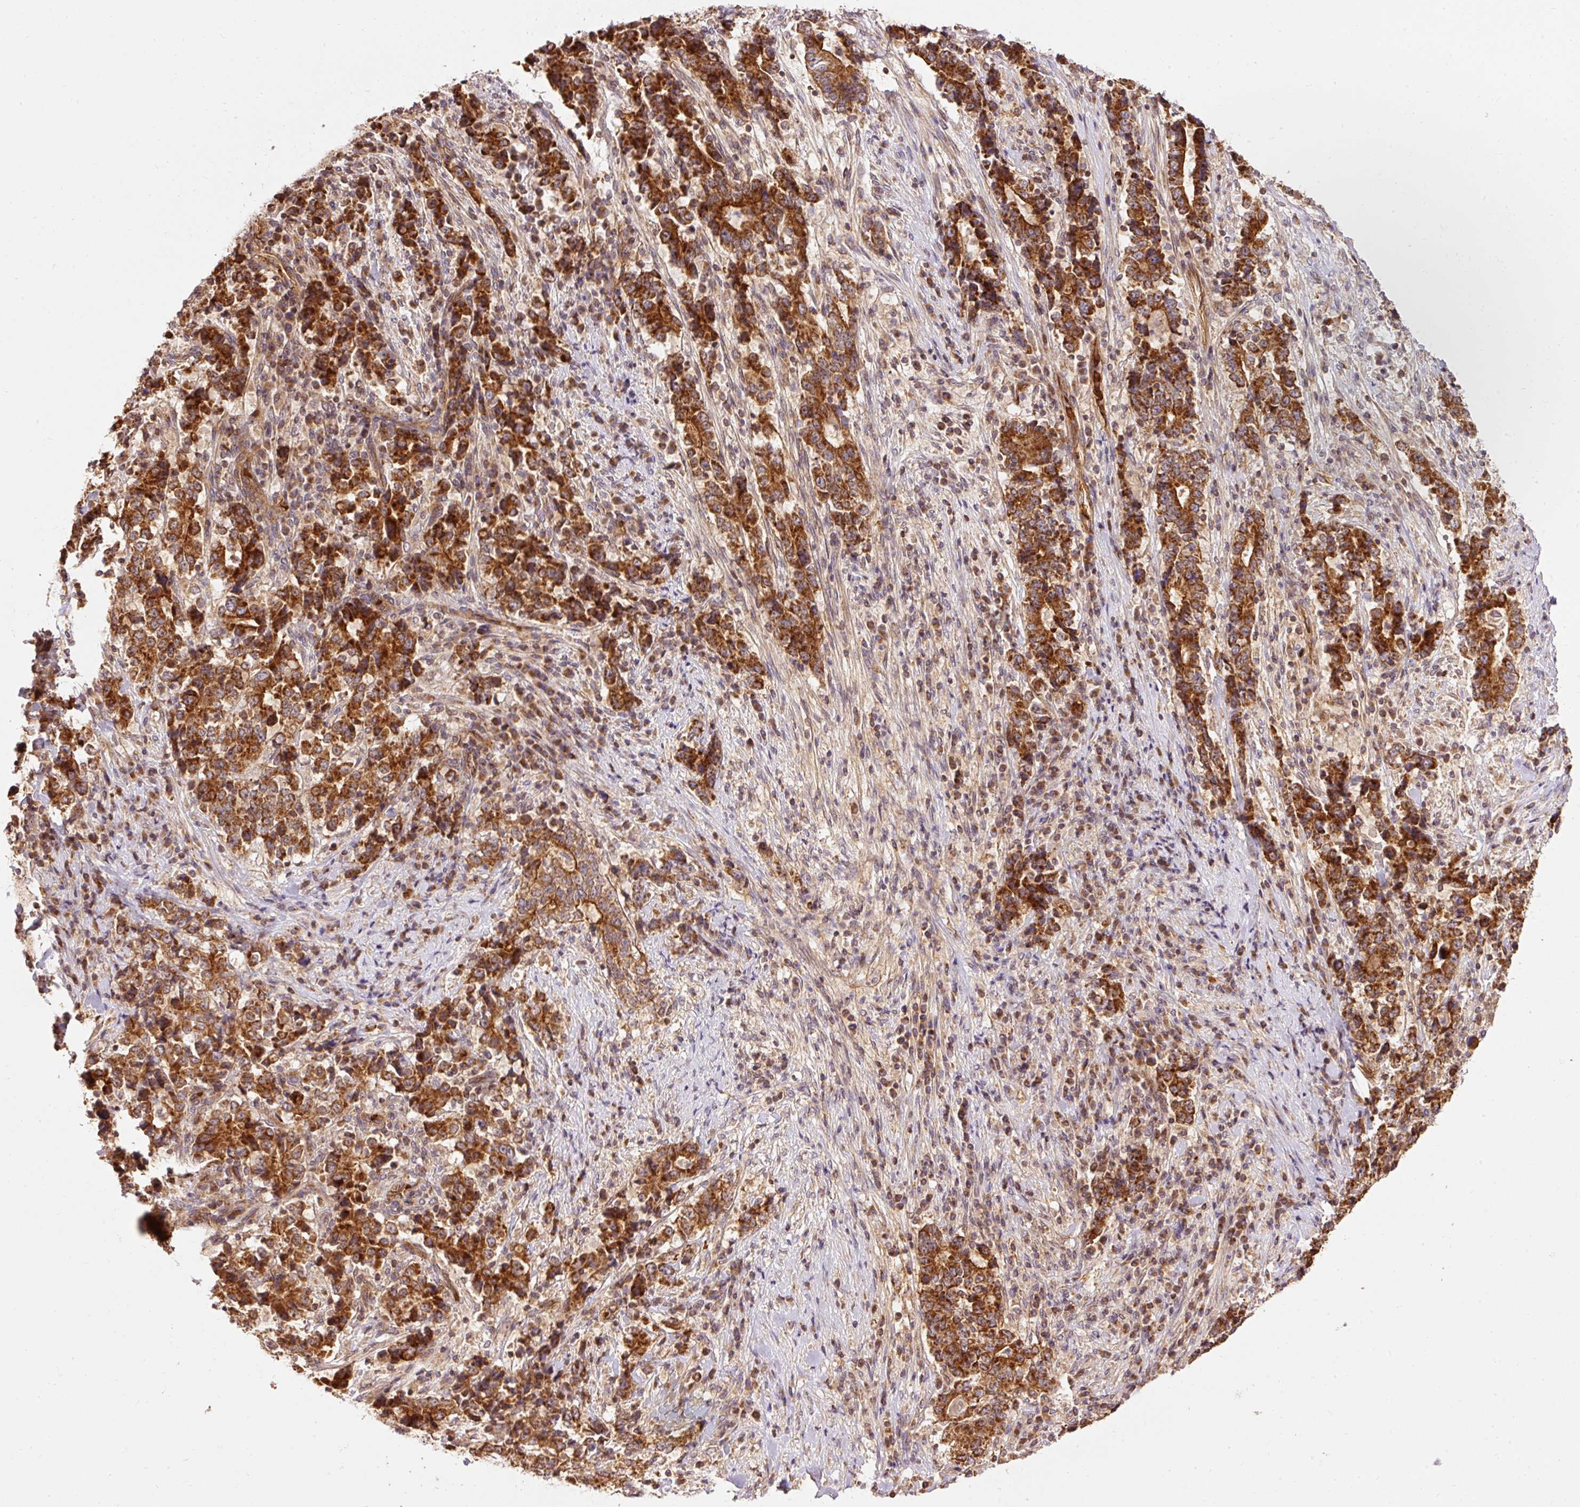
{"staining": {"intensity": "strong", "quantity": ">75%", "location": "cytoplasmic/membranous"}, "tissue": "stomach cancer", "cell_type": "Tumor cells", "image_type": "cancer", "snomed": [{"axis": "morphology", "description": "Normal tissue, NOS"}, {"axis": "morphology", "description": "Adenocarcinoma, NOS"}, {"axis": "topography", "description": "Stomach, upper"}, {"axis": "topography", "description": "Stomach"}], "caption": "Protein staining of stomach cancer (adenocarcinoma) tissue shows strong cytoplasmic/membranous staining in about >75% of tumor cells. (brown staining indicates protein expression, while blue staining denotes nuclei).", "gene": "ADCY4", "patient": {"sex": "male", "age": 59}}